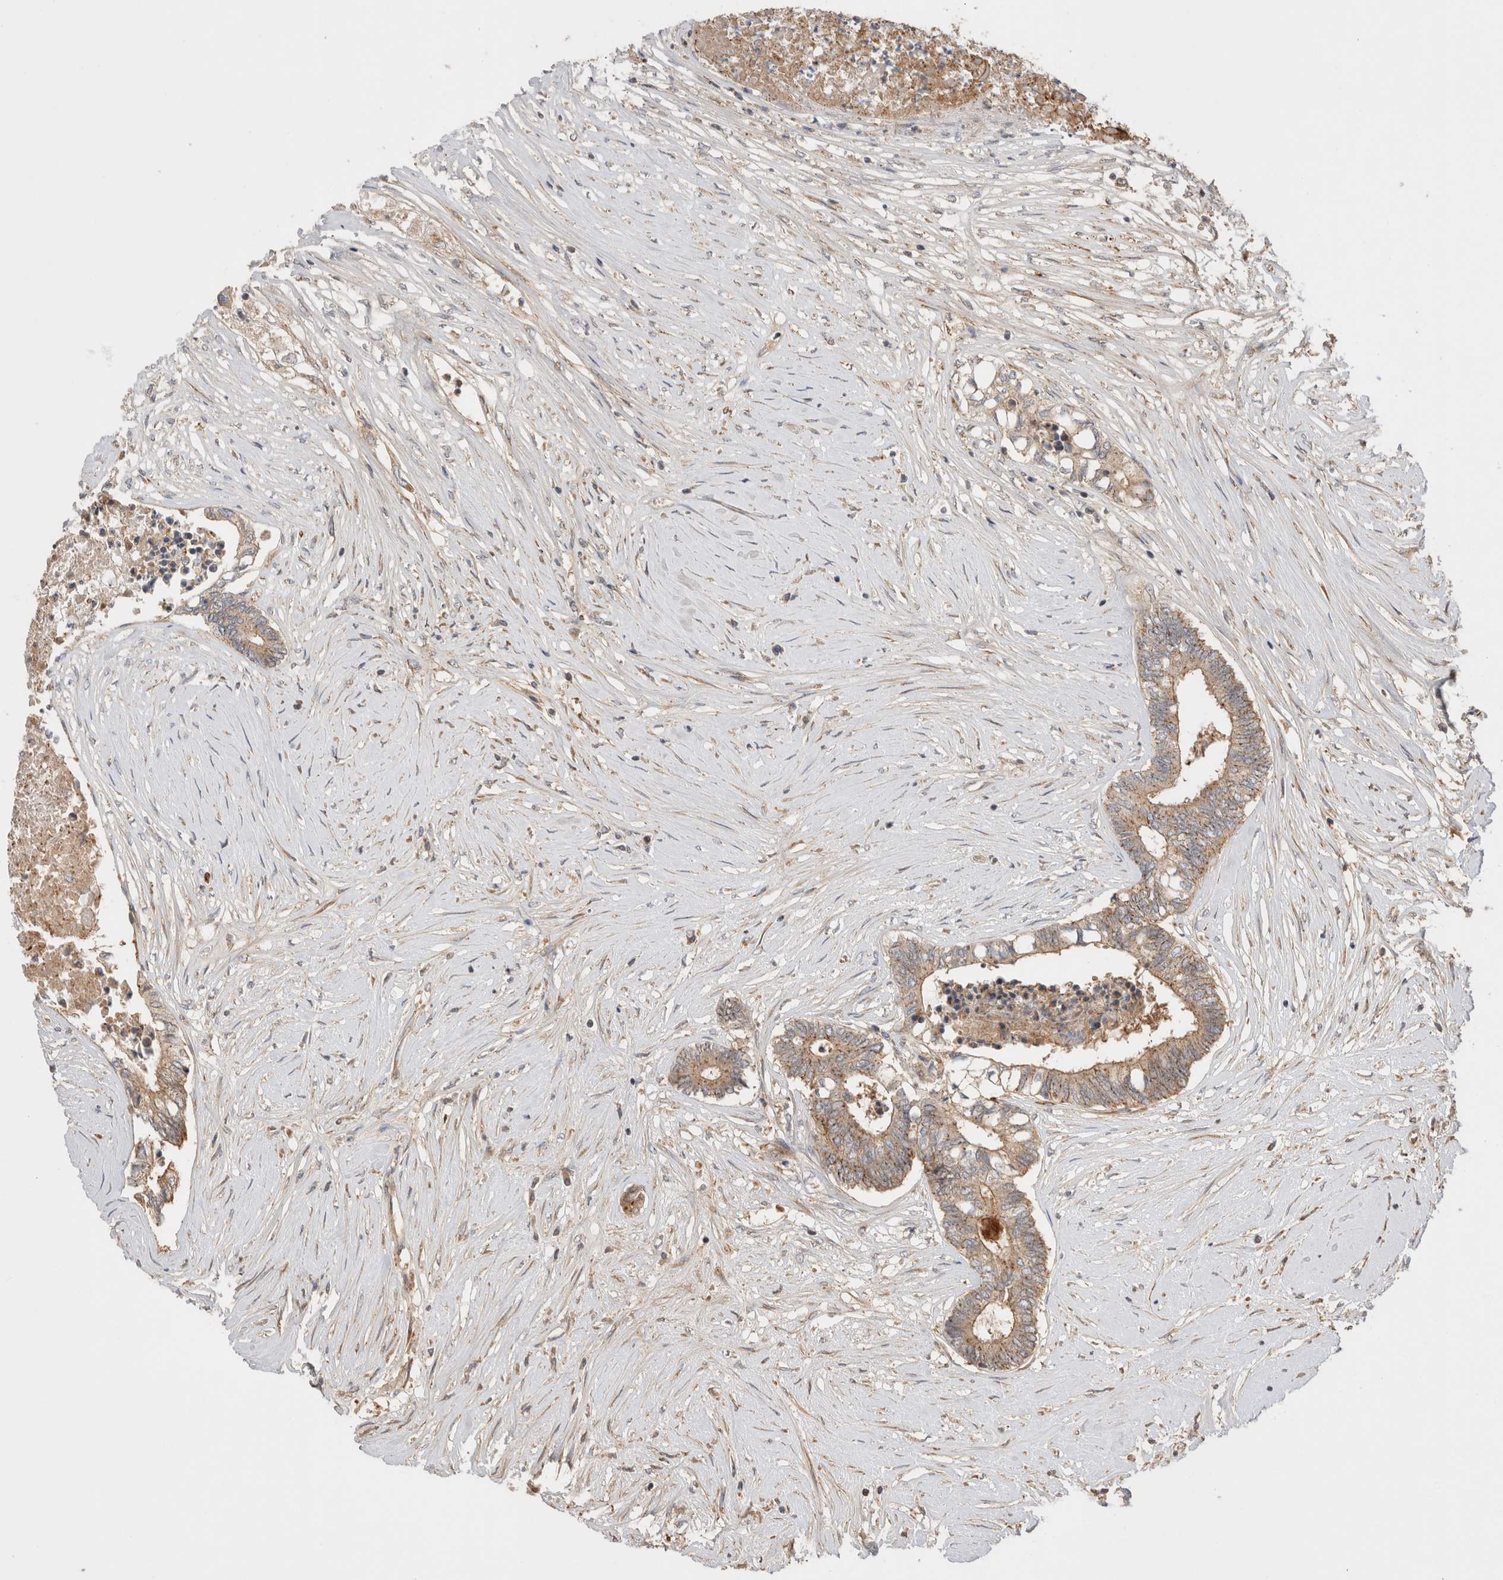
{"staining": {"intensity": "weak", "quantity": ">75%", "location": "cytoplasmic/membranous"}, "tissue": "colorectal cancer", "cell_type": "Tumor cells", "image_type": "cancer", "snomed": [{"axis": "morphology", "description": "Adenocarcinoma, NOS"}, {"axis": "topography", "description": "Rectum"}], "caption": "A high-resolution histopathology image shows immunohistochemistry (IHC) staining of colorectal cancer (adenocarcinoma), which reveals weak cytoplasmic/membranous staining in about >75% of tumor cells. Ihc stains the protein of interest in brown and the nuclei are stained blue.", "gene": "VPS28", "patient": {"sex": "male", "age": 63}}